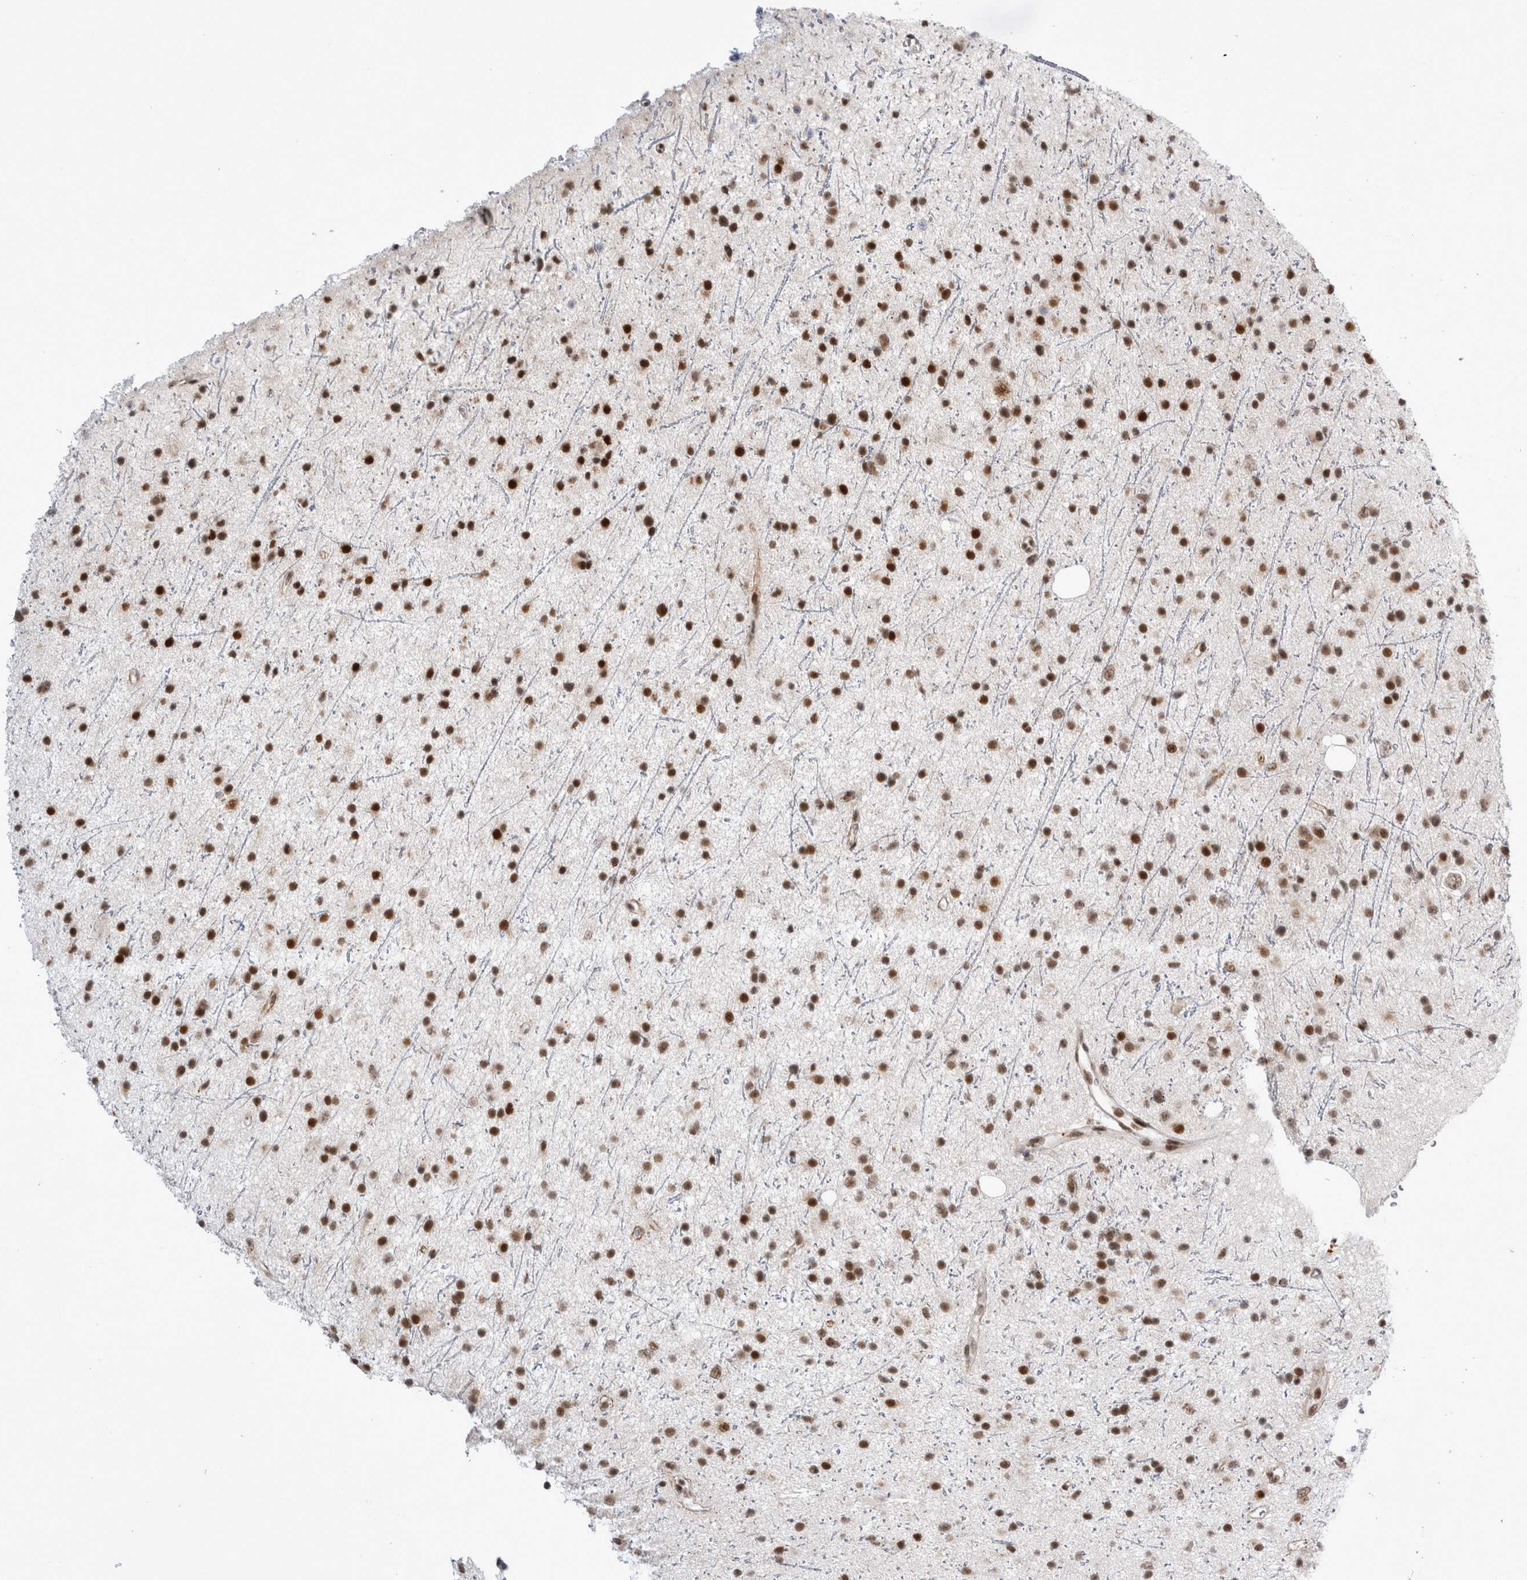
{"staining": {"intensity": "strong", "quantity": ">75%", "location": "nuclear"}, "tissue": "glioma", "cell_type": "Tumor cells", "image_type": "cancer", "snomed": [{"axis": "morphology", "description": "Glioma, malignant, Low grade"}, {"axis": "topography", "description": "Cerebral cortex"}], "caption": "A photomicrograph of human glioma stained for a protein shows strong nuclear brown staining in tumor cells. The protein of interest is stained brown, and the nuclei are stained in blue (DAB IHC with brightfield microscopy, high magnification).", "gene": "EYA2", "patient": {"sex": "female", "age": 39}}